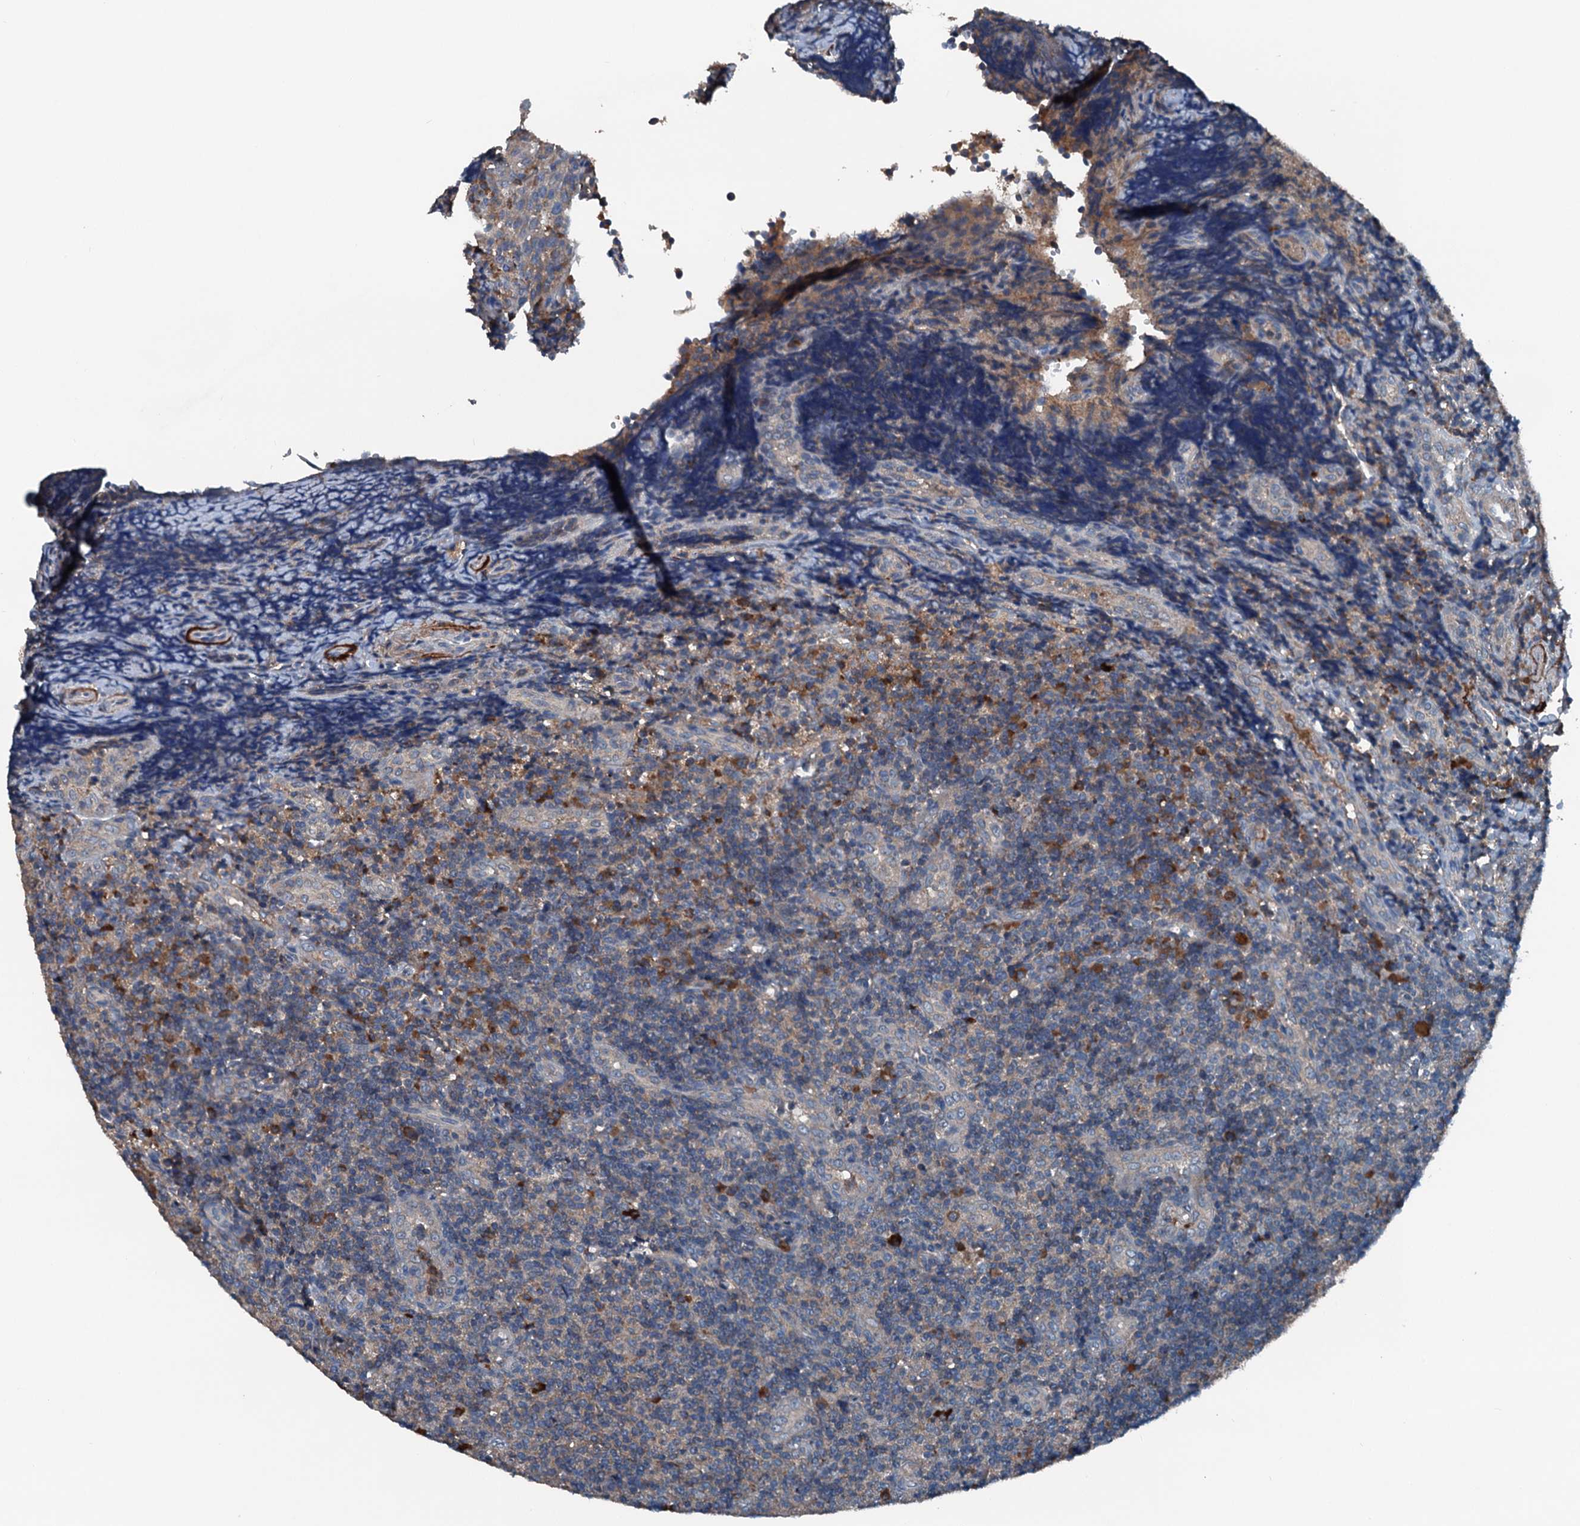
{"staining": {"intensity": "moderate", "quantity": "<25%", "location": "cytoplasmic/membranous"}, "tissue": "tonsil", "cell_type": "Germinal center cells", "image_type": "normal", "snomed": [{"axis": "morphology", "description": "Normal tissue, NOS"}, {"axis": "topography", "description": "Tonsil"}], "caption": "The photomicrograph shows a brown stain indicating the presence of a protein in the cytoplasmic/membranous of germinal center cells in tonsil. Using DAB (brown) and hematoxylin (blue) stains, captured at high magnification using brightfield microscopy.", "gene": "PDSS1", "patient": {"sex": "female", "age": 19}}